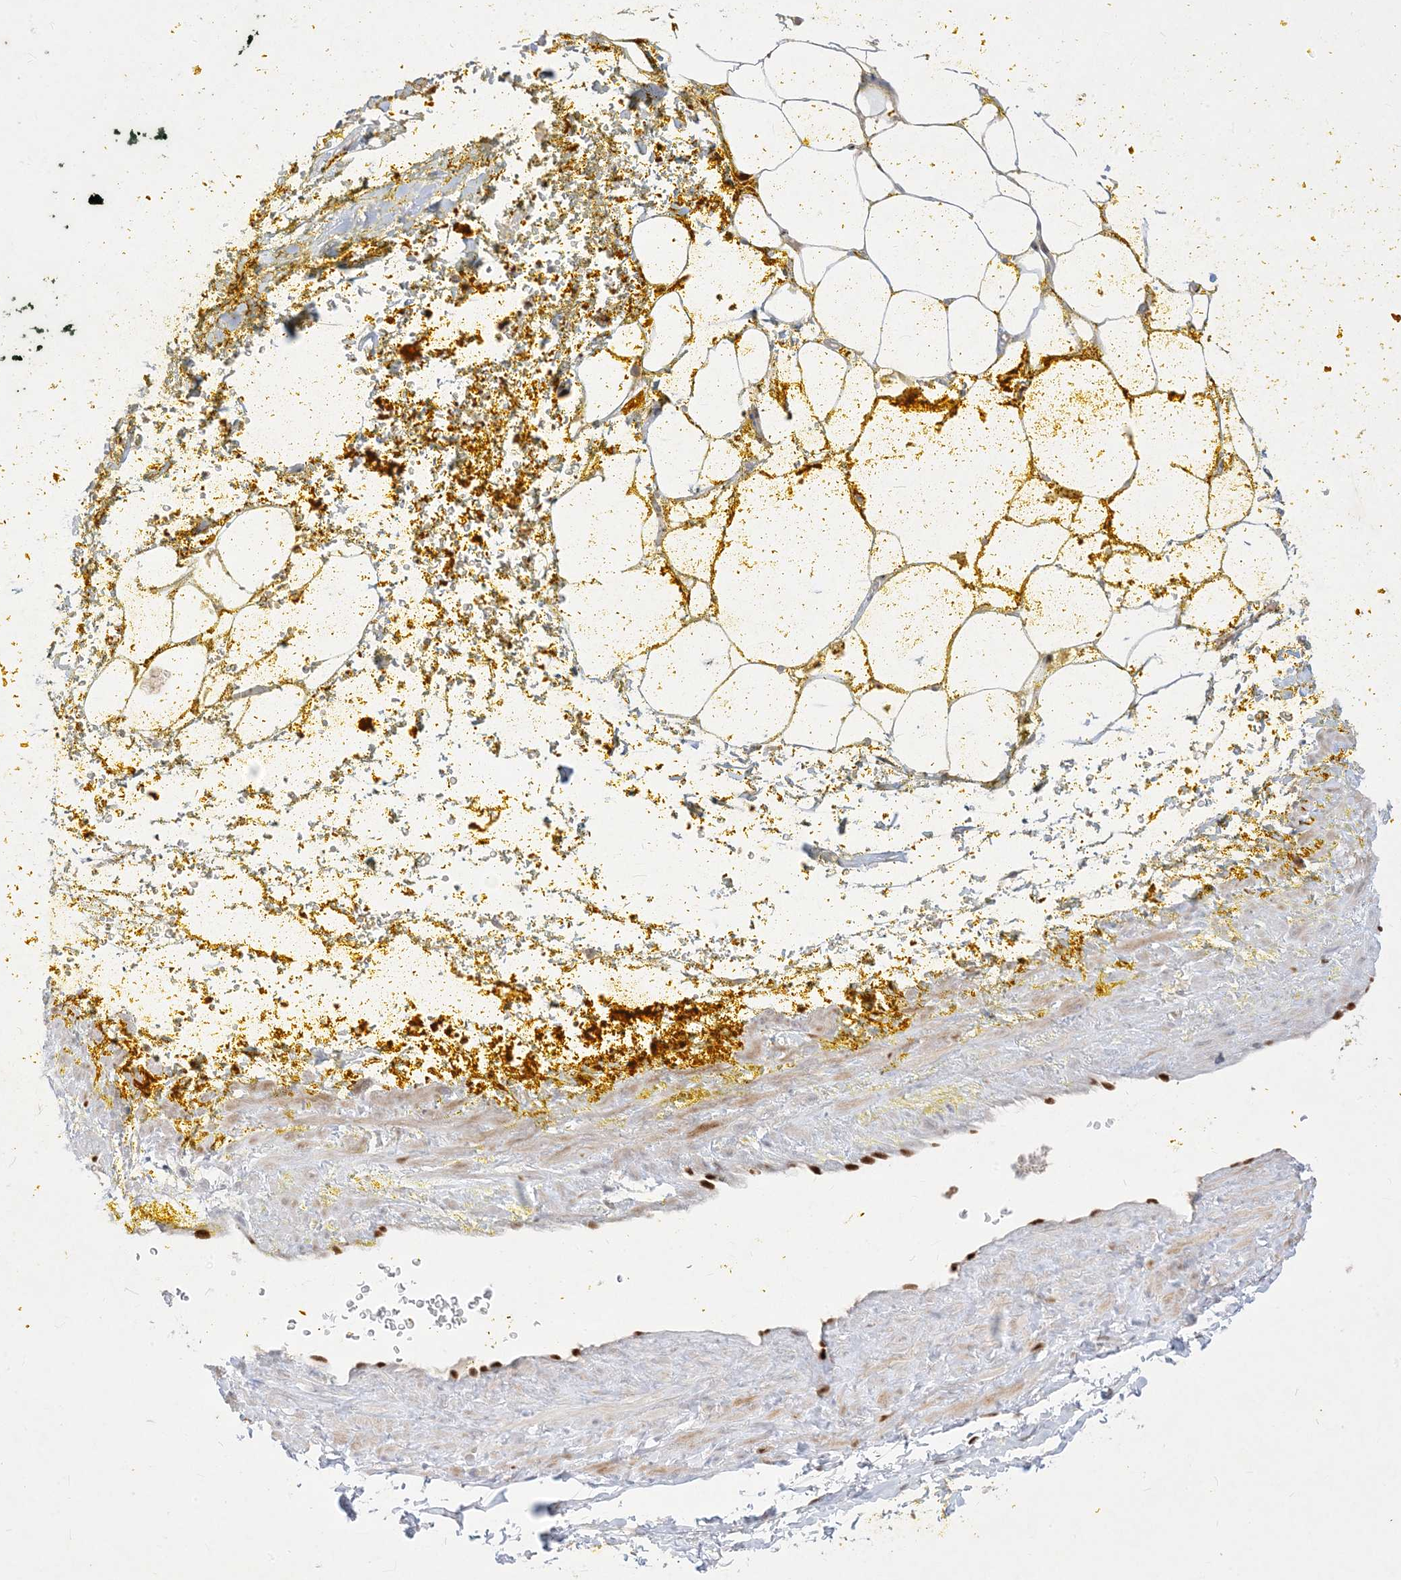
{"staining": {"intensity": "negative", "quantity": "none", "location": "none"}, "tissue": "adipose tissue", "cell_type": "Adipocytes", "image_type": "normal", "snomed": [{"axis": "morphology", "description": "Normal tissue, NOS"}, {"axis": "morphology", "description": "Adenocarcinoma, Low grade"}, {"axis": "topography", "description": "Prostate"}, {"axis": "topography", "description": "Peripheral nerve tissue"}], "caption": "Adipose tissue was stained to show a protein in brown. There is no significant expression in adipocytes. (DAB immunohistochemistry, high magnification).", "gene": "BHLHE40", "patient": {"sex": "male", "age": 63}}